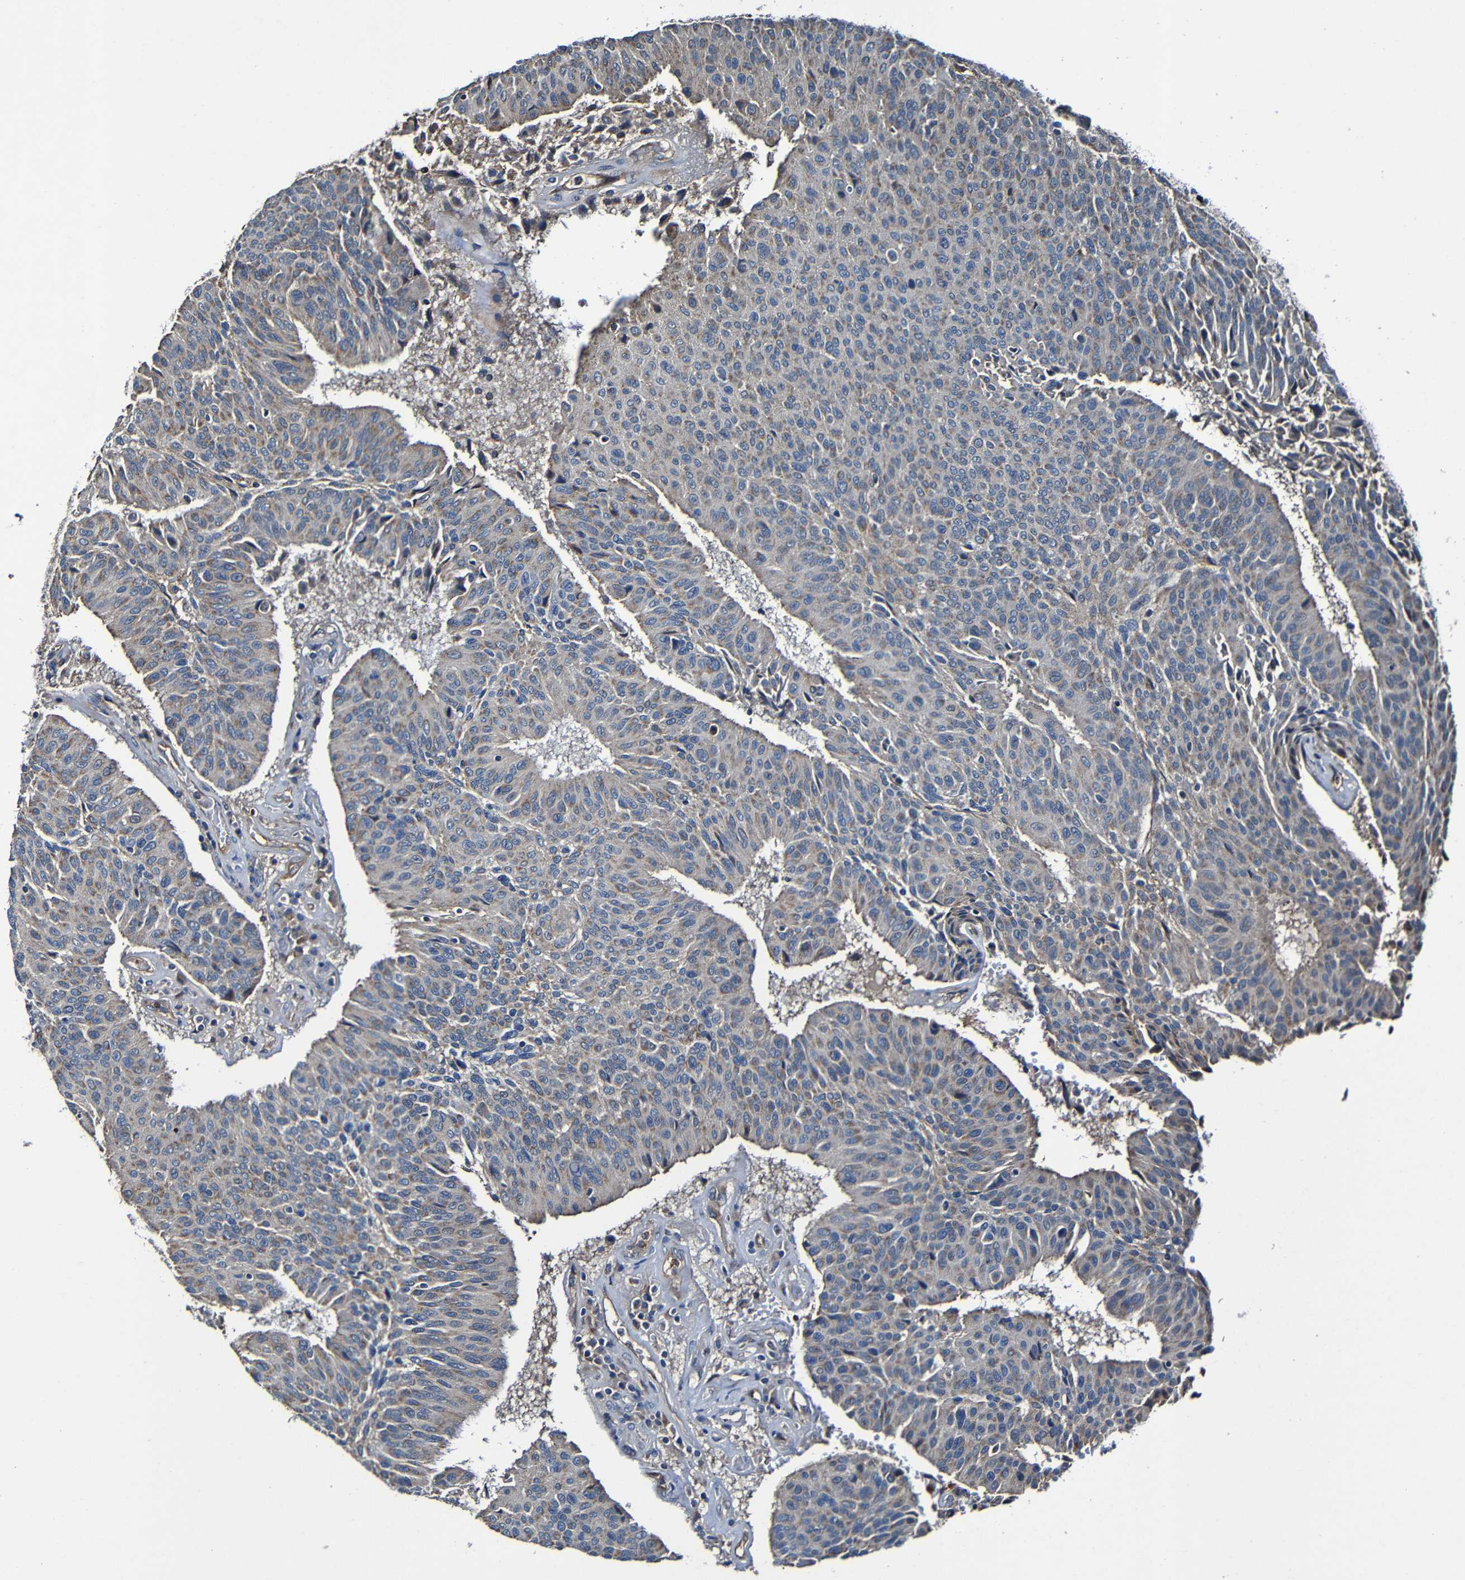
{"staining": {"intensity": "moderate", "quantity": "25%-75%", "location": "cytoplasmic/membranous"}, "tissue": "urothelial cancer", "cell_type": "Tumor cells", "image_type": "cancer", "snomed": [{"axis": "morphology", "description": "Urothelial carcinoma, High grade"}, {"axis": "topography", "description": "Urinary bladder"}], "caption": "Urothelial cancer stained with DAB (3,3'-diaminobenzidine) immunohistochemistry (IHC) displays medium levels of moderate cytoplasmic/membranous positivity in approximately 25%-75% of tumor cells.", "gene": "ADAM15", "patient": {"sex": "male", "age": 66}}